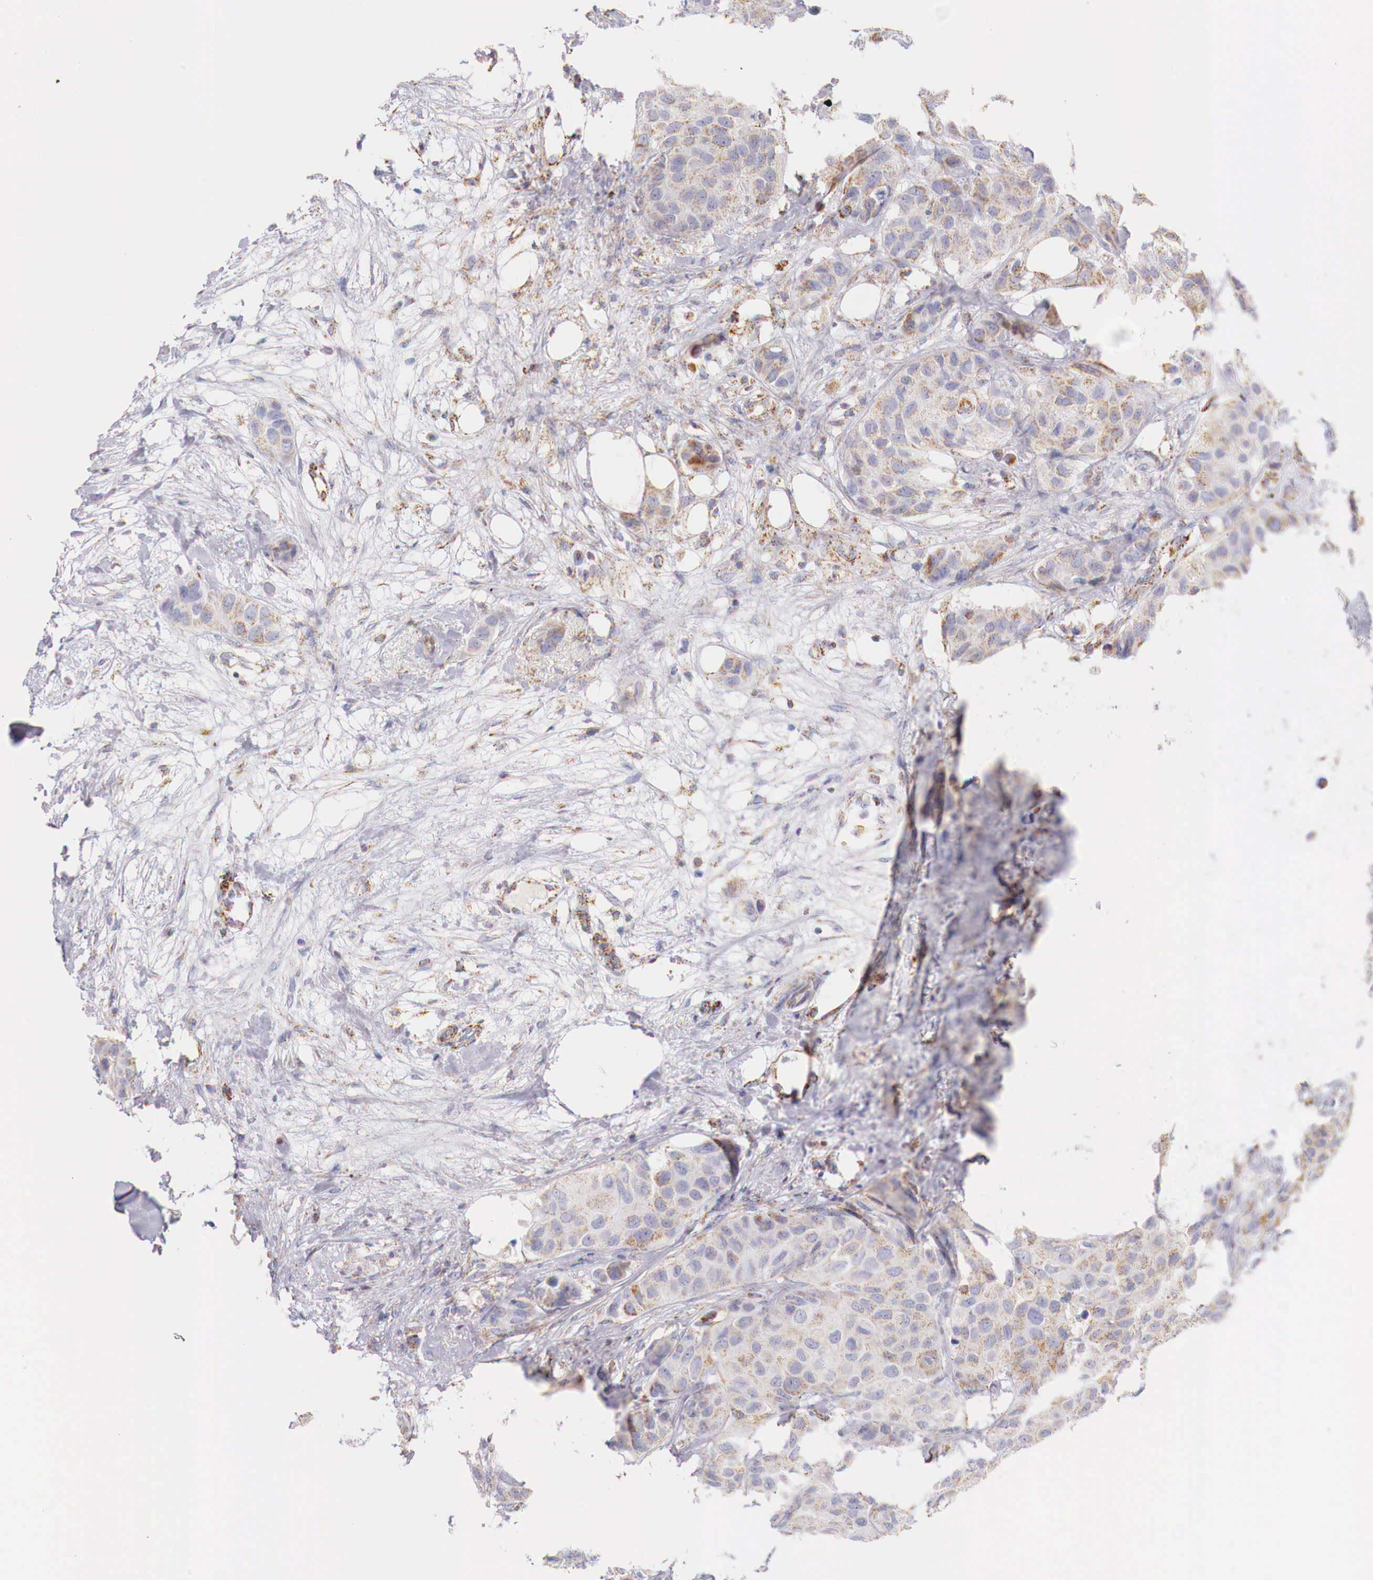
{"staining": {"intensity": "weak", "quantity": "25%-75%", "location": "cytoplasmic/membranous"}, "tissue": "breast cancer", "cell_type": "Tumor cells", "image_type": "cancer", "snomed": [{"axis": "morphology", "description": "Duct carcinoma"}, {"axis": "topography", "description": "Breast"}], "caption": "Weak cytoplasmic/membranous positivity is present in about 25%-75% of tumor cells in breast cancer (intraductal carcinoma).", "gene": "IDH3G", "patient": {"sex": "female", "age": 68}}